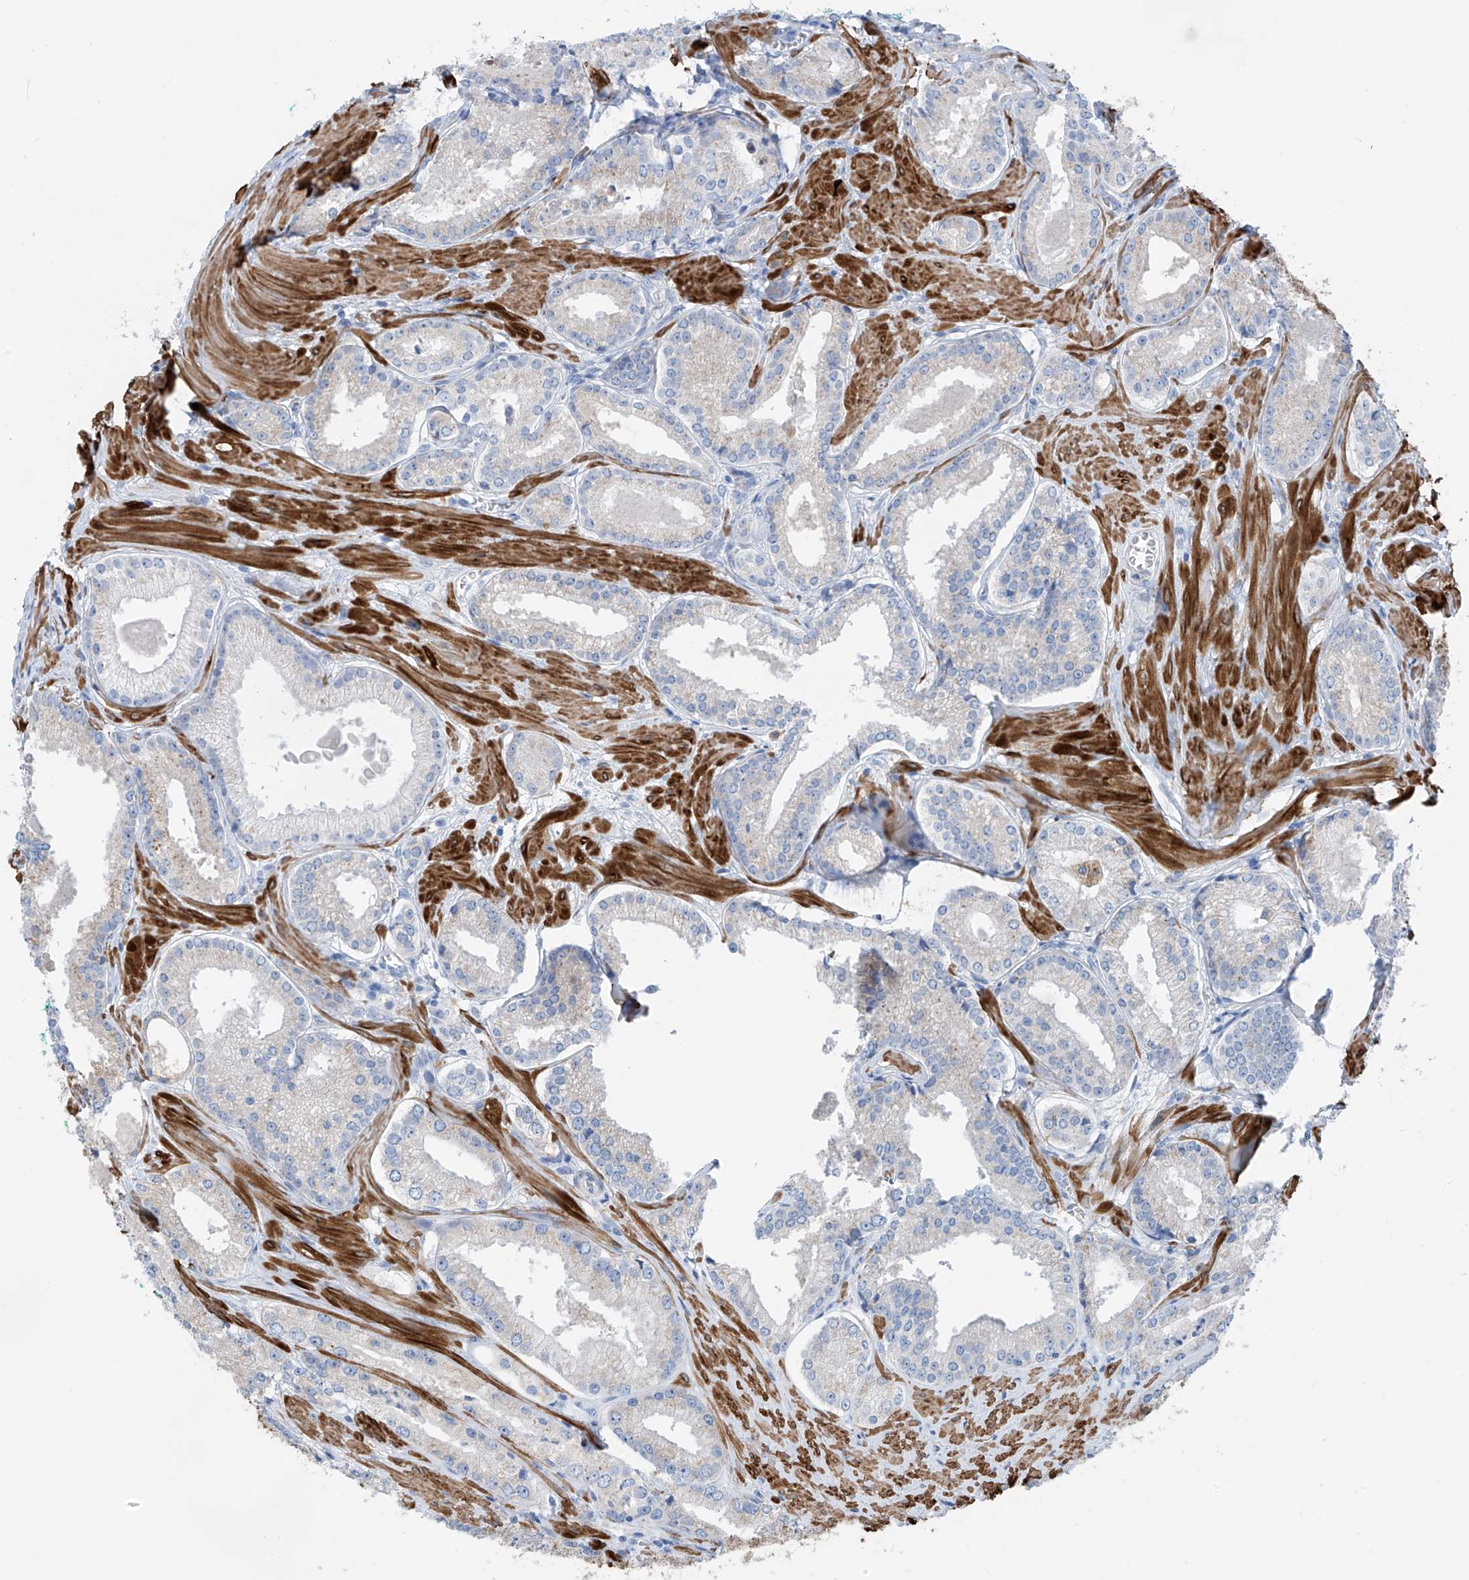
{"staining": {"intensity": "negative", "quantity": "none", "location": "none"}, "tissue": "prostate cancer", "cell_type": "Tumor cells", "image_type": "cancer", "snomed": [{"axis": "morphology", "description": "Adenocarcinoma, Low grade"}, {"axis": "topography", "description": "Prostate"}], "caption": "Prostate cancer was stained to show a protein in brown. There is no significant staining in tumor cells.", "gene": "GLMP", "patient": {"sex": "male", "age": 54}}